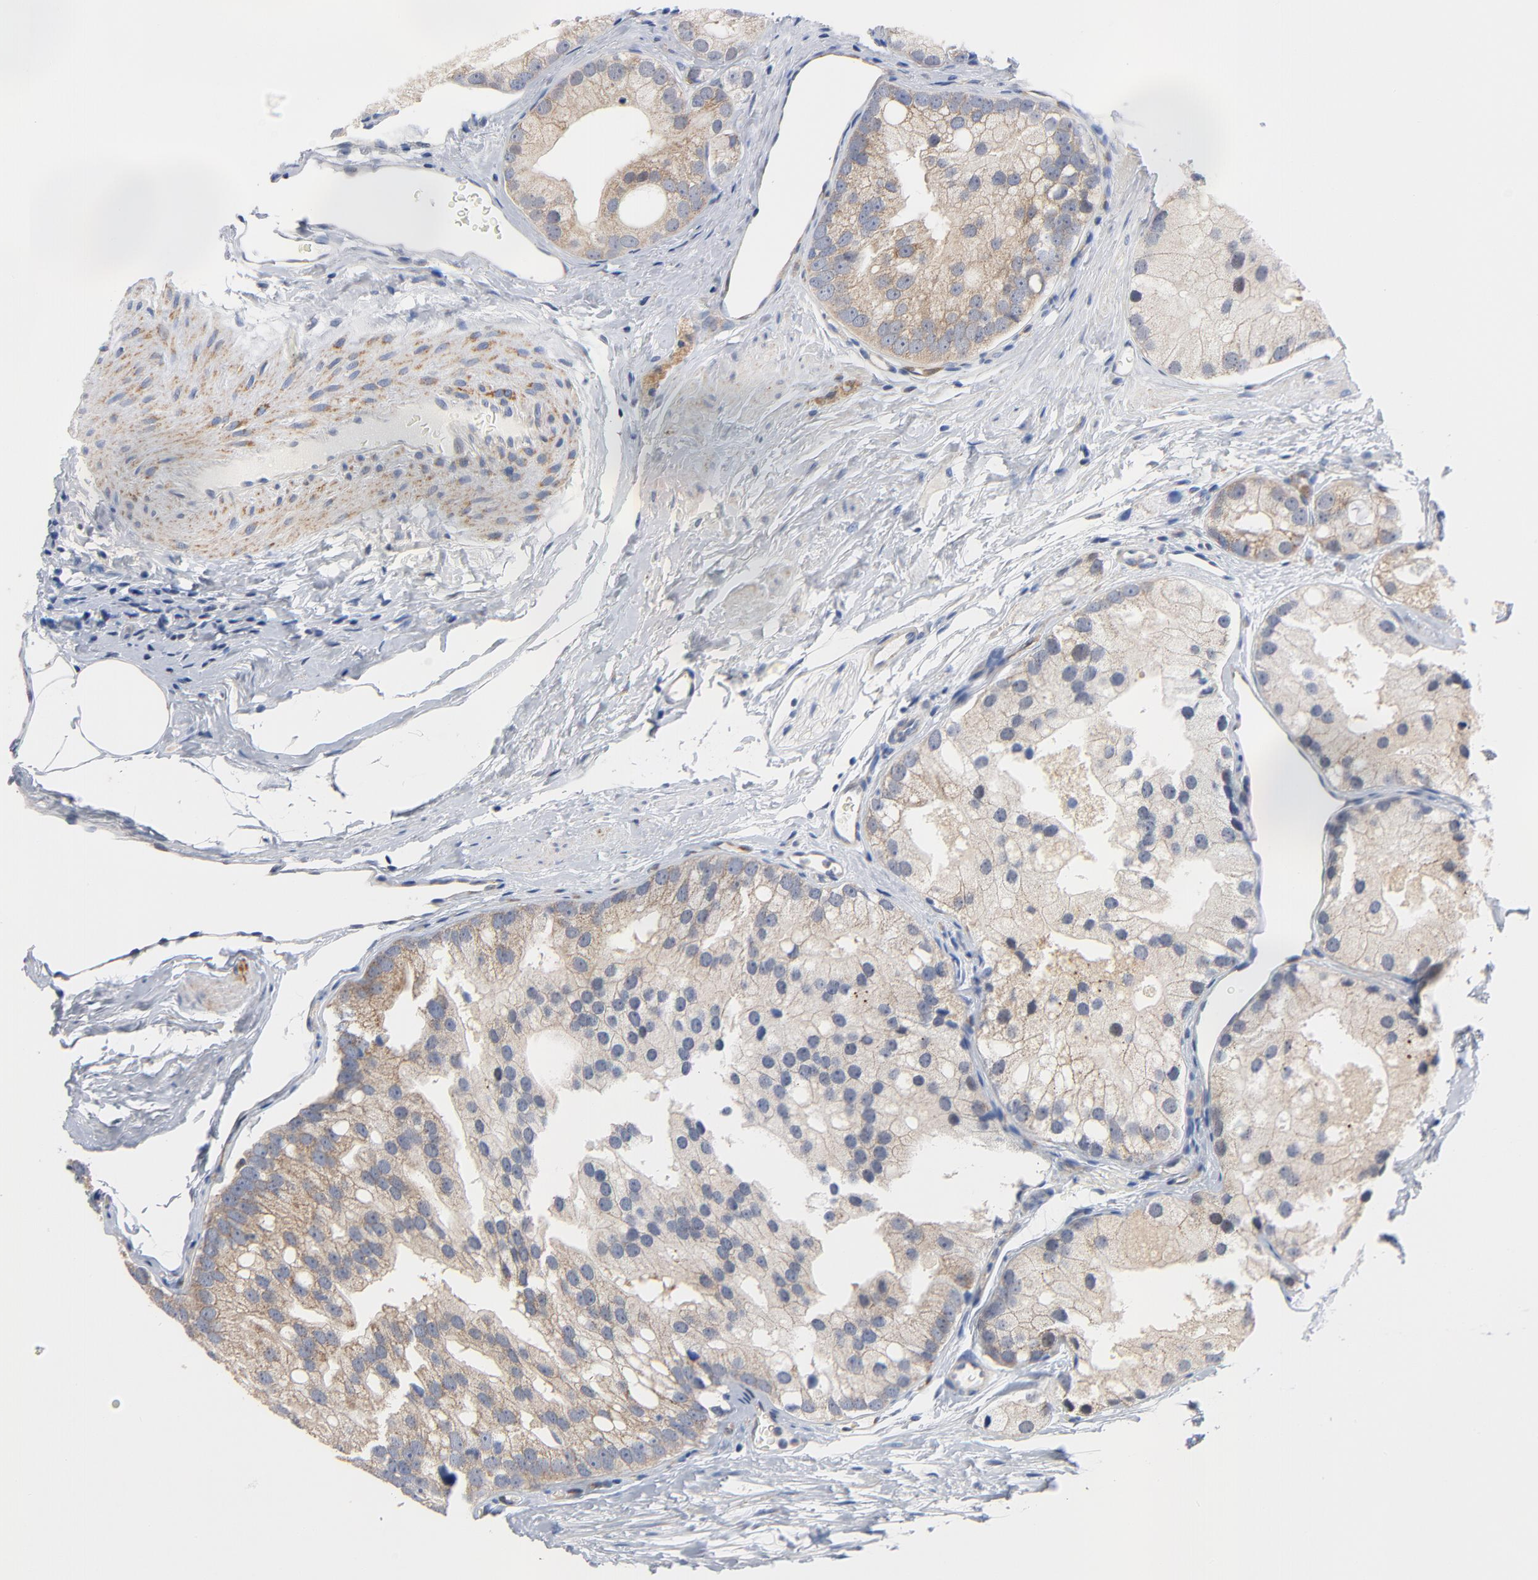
{"staining": {"intensity": "weak", "quantity": ">75%", "location": "cytoplasmic/membranous"}, "tissue": "prostate cancer", "cell_type": "Tumor cells", "image_type": "cancer", "snomed": [{"axis": "morphology", "description": "Adenocarcinoma, Low grade"}, {"axis": "topography", "description": "Prostate"}], "caption": "About >75% of tumor cells in prostate low-grade adenocarcinoma exhibit weak cytoplasmic/membranous protein expression as visualized by brown immunohistochemical staining.", "gene": "RAPGEF4", "patient": {"sex": "male", "age": 69}}